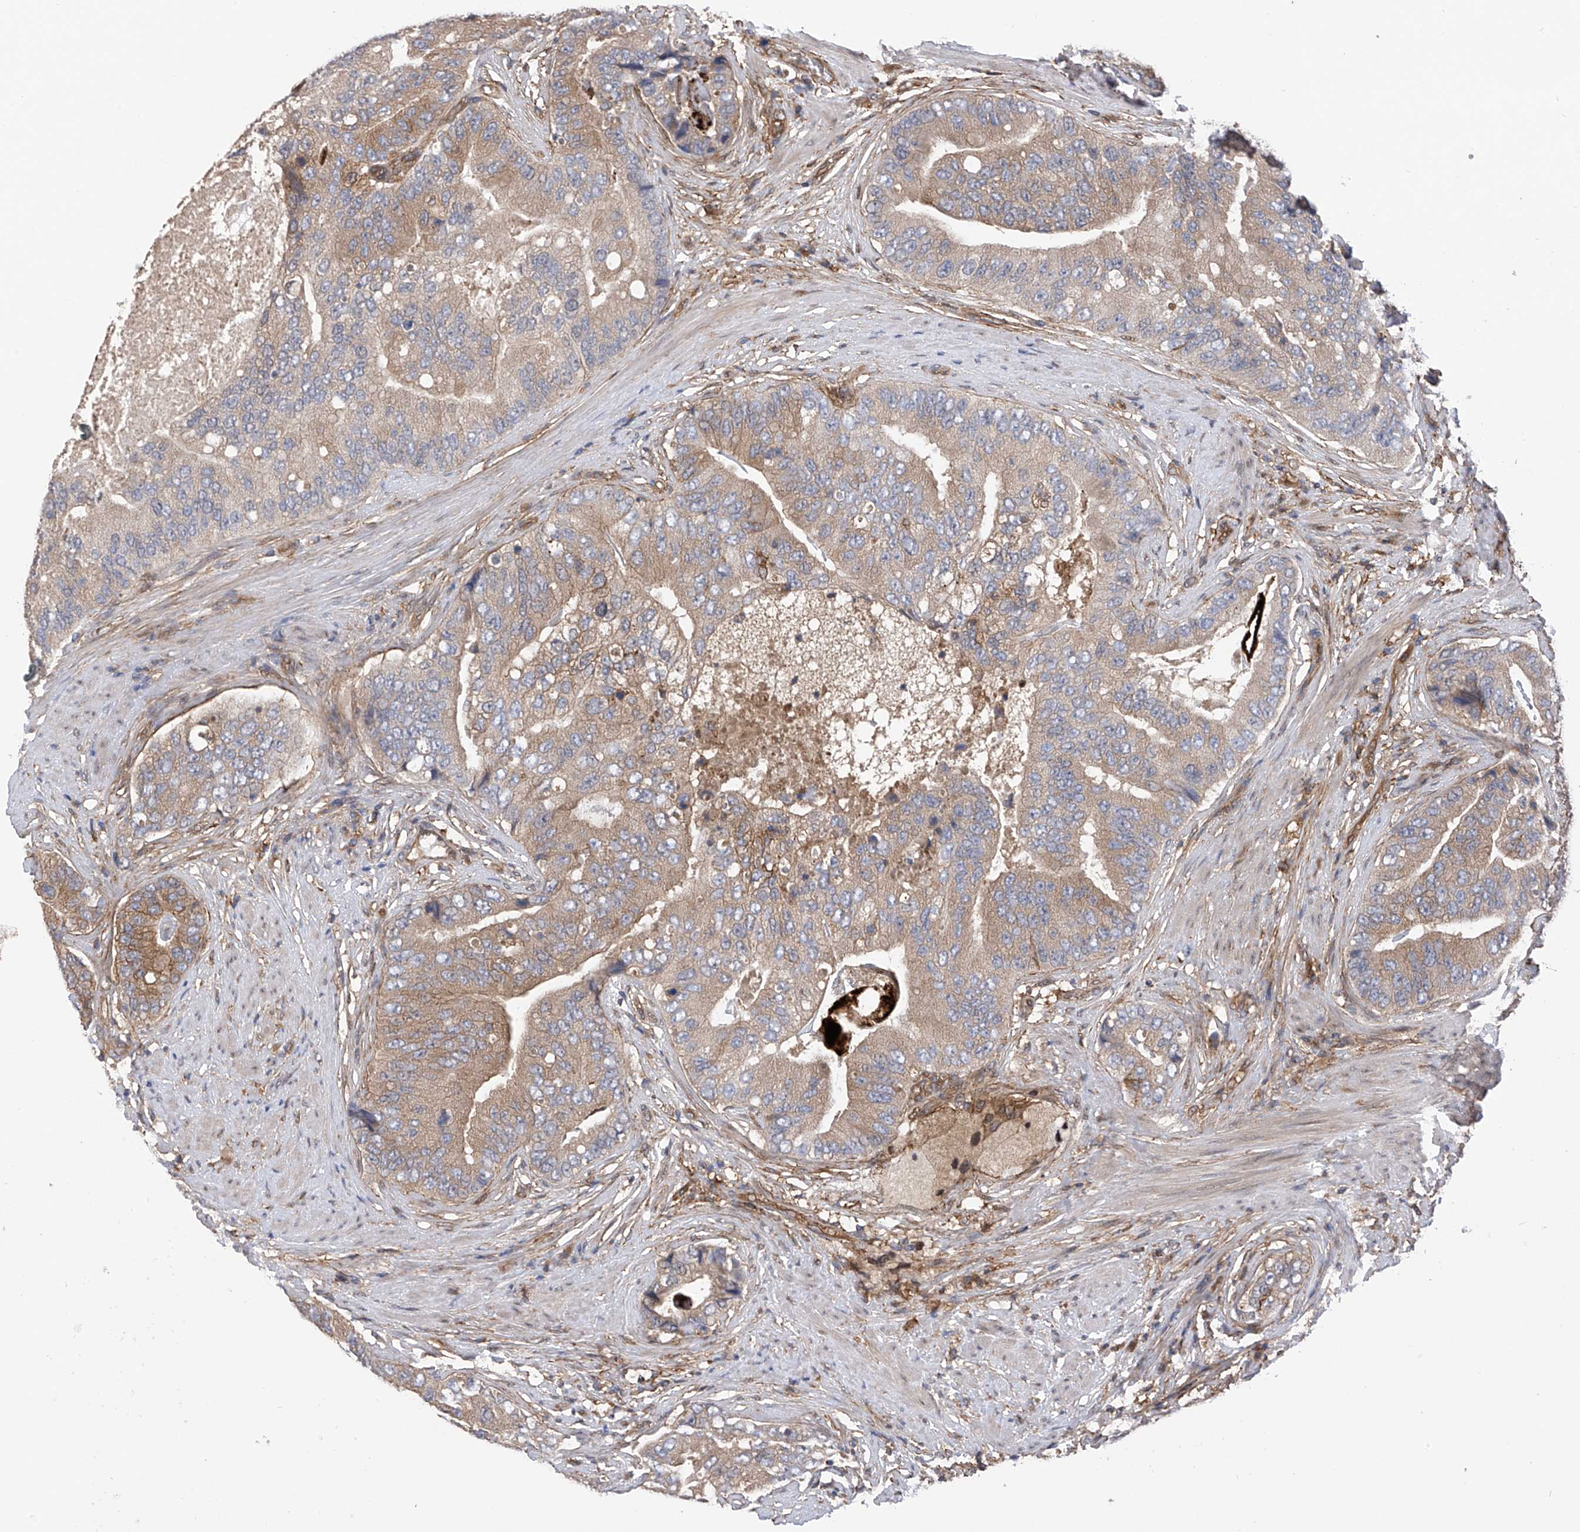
{"staining": {"intensity": "weak", "quantity": ">75%", "location": "cytoplasmic/membranous"}, "tissue": "prostate cancer", "cell_type": "Tumor cells", "image_type": "cancer", "snomed": [{"axis": "morphology", "description": "Adenocarcinoma, High grade"}, {"axis": "topography", "description": "Prostate"}], "caption": "This image reveals immunohistochemistry staining of adenocarcinoma (high-grade) (prostate), with low weak cytoplasmic/membranous staining in approximately >75% of tumor cells.", "gene": "CHPF", "patient": {"sex": "male", "age": 70}}